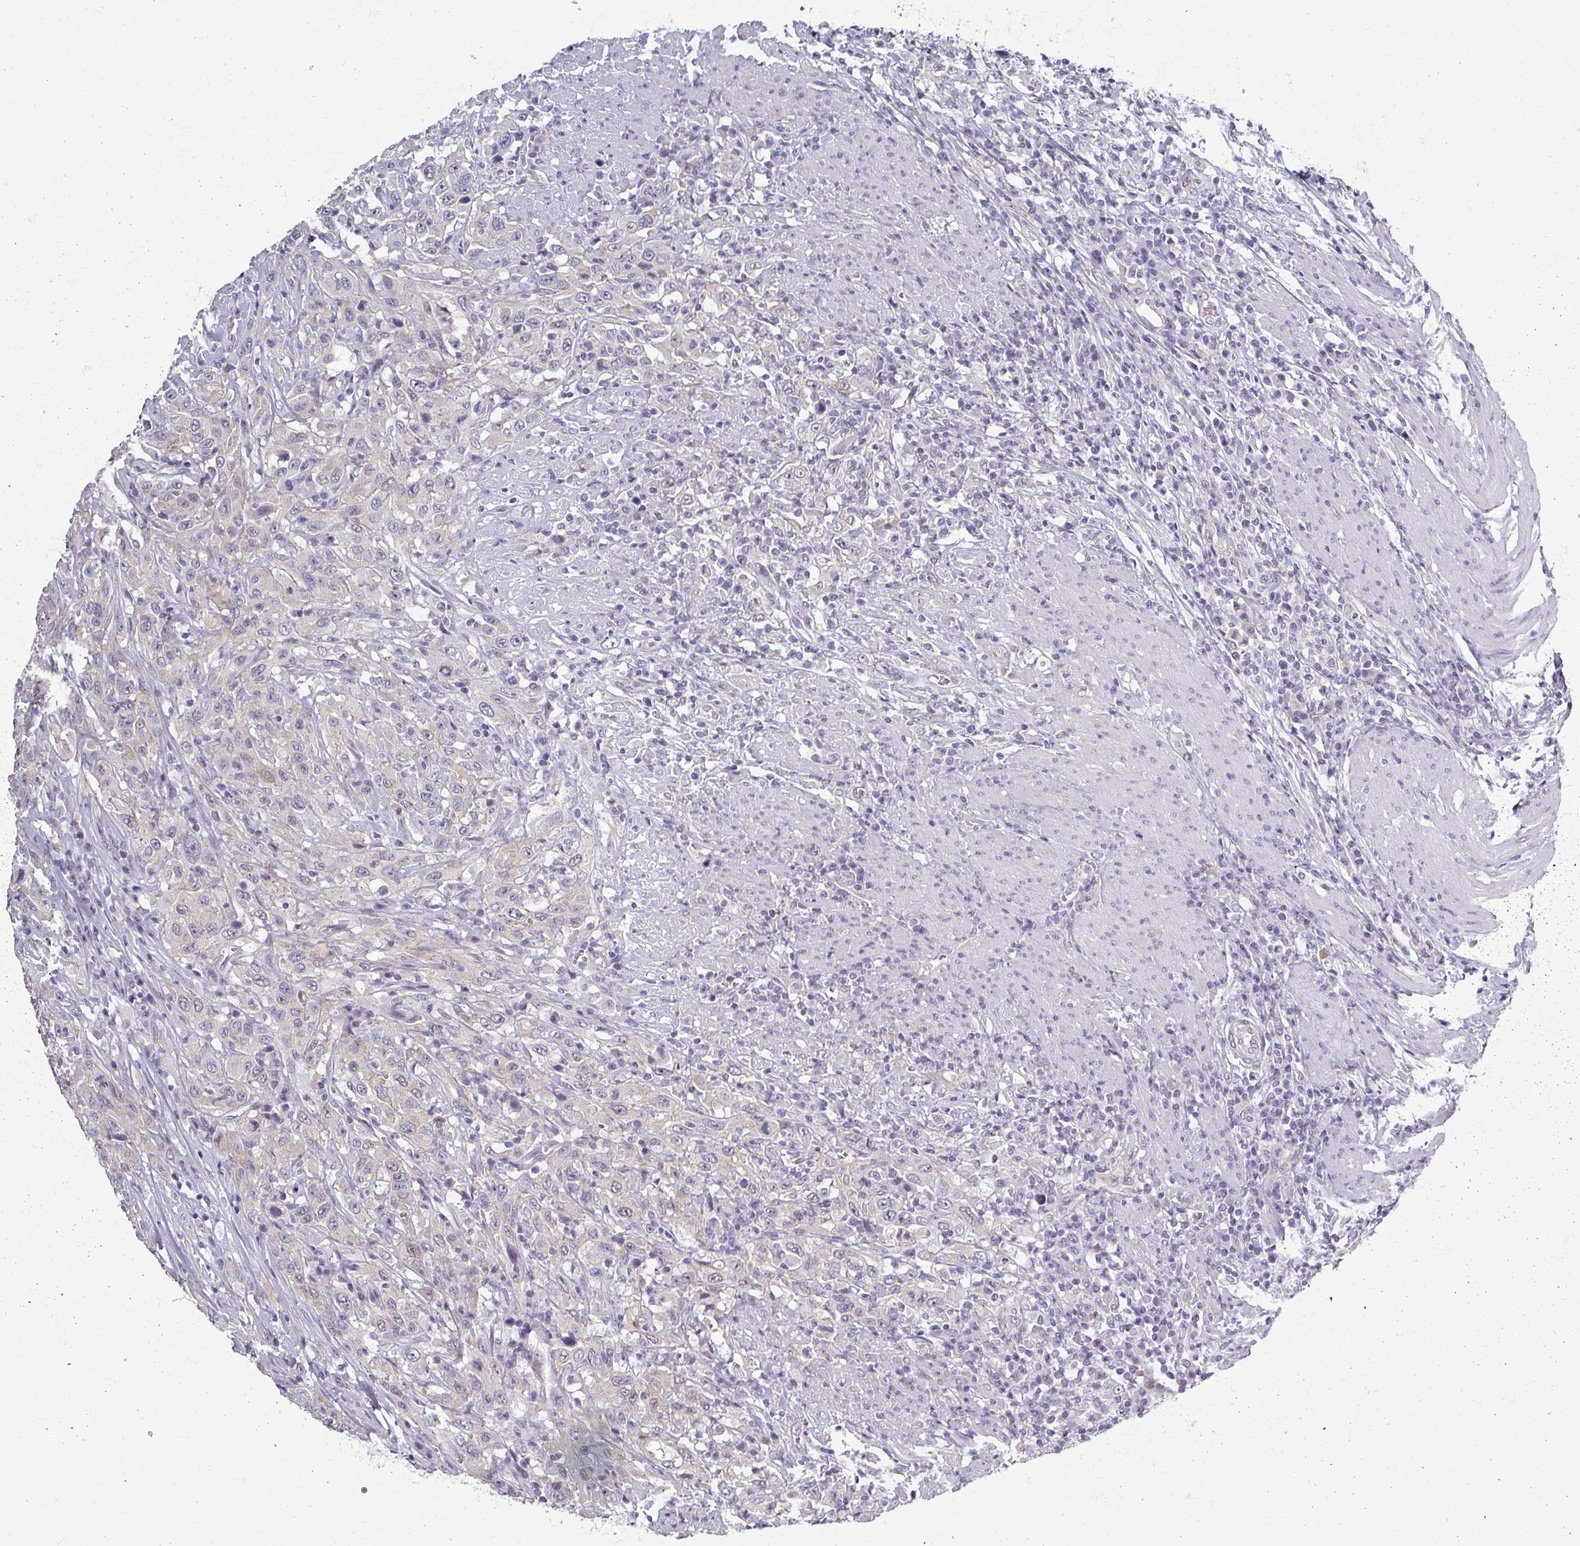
{"staining": {"intensity": "weak", "quantity": "<25%", "location": "nuclear"}, "tissue": "urothelial cancer", "cell_type": "Tumor cells", "image_type": "cancer", "snomed": [{"axis": "morphology", "description": "Urothelial carcinoma, High grade"}, {"axis": "topography", "description": "Urinary bladder"}], "caption": "IHC of urothelial carcinoma (high-grade) demonstrates no positivity in tumor cells. The staining is performed using DAB brown chromogen with nuclei counter-stained in using hematoxylin.", "gene": "RIPOR3", "patient": {"sex": "male", "age": 61}}